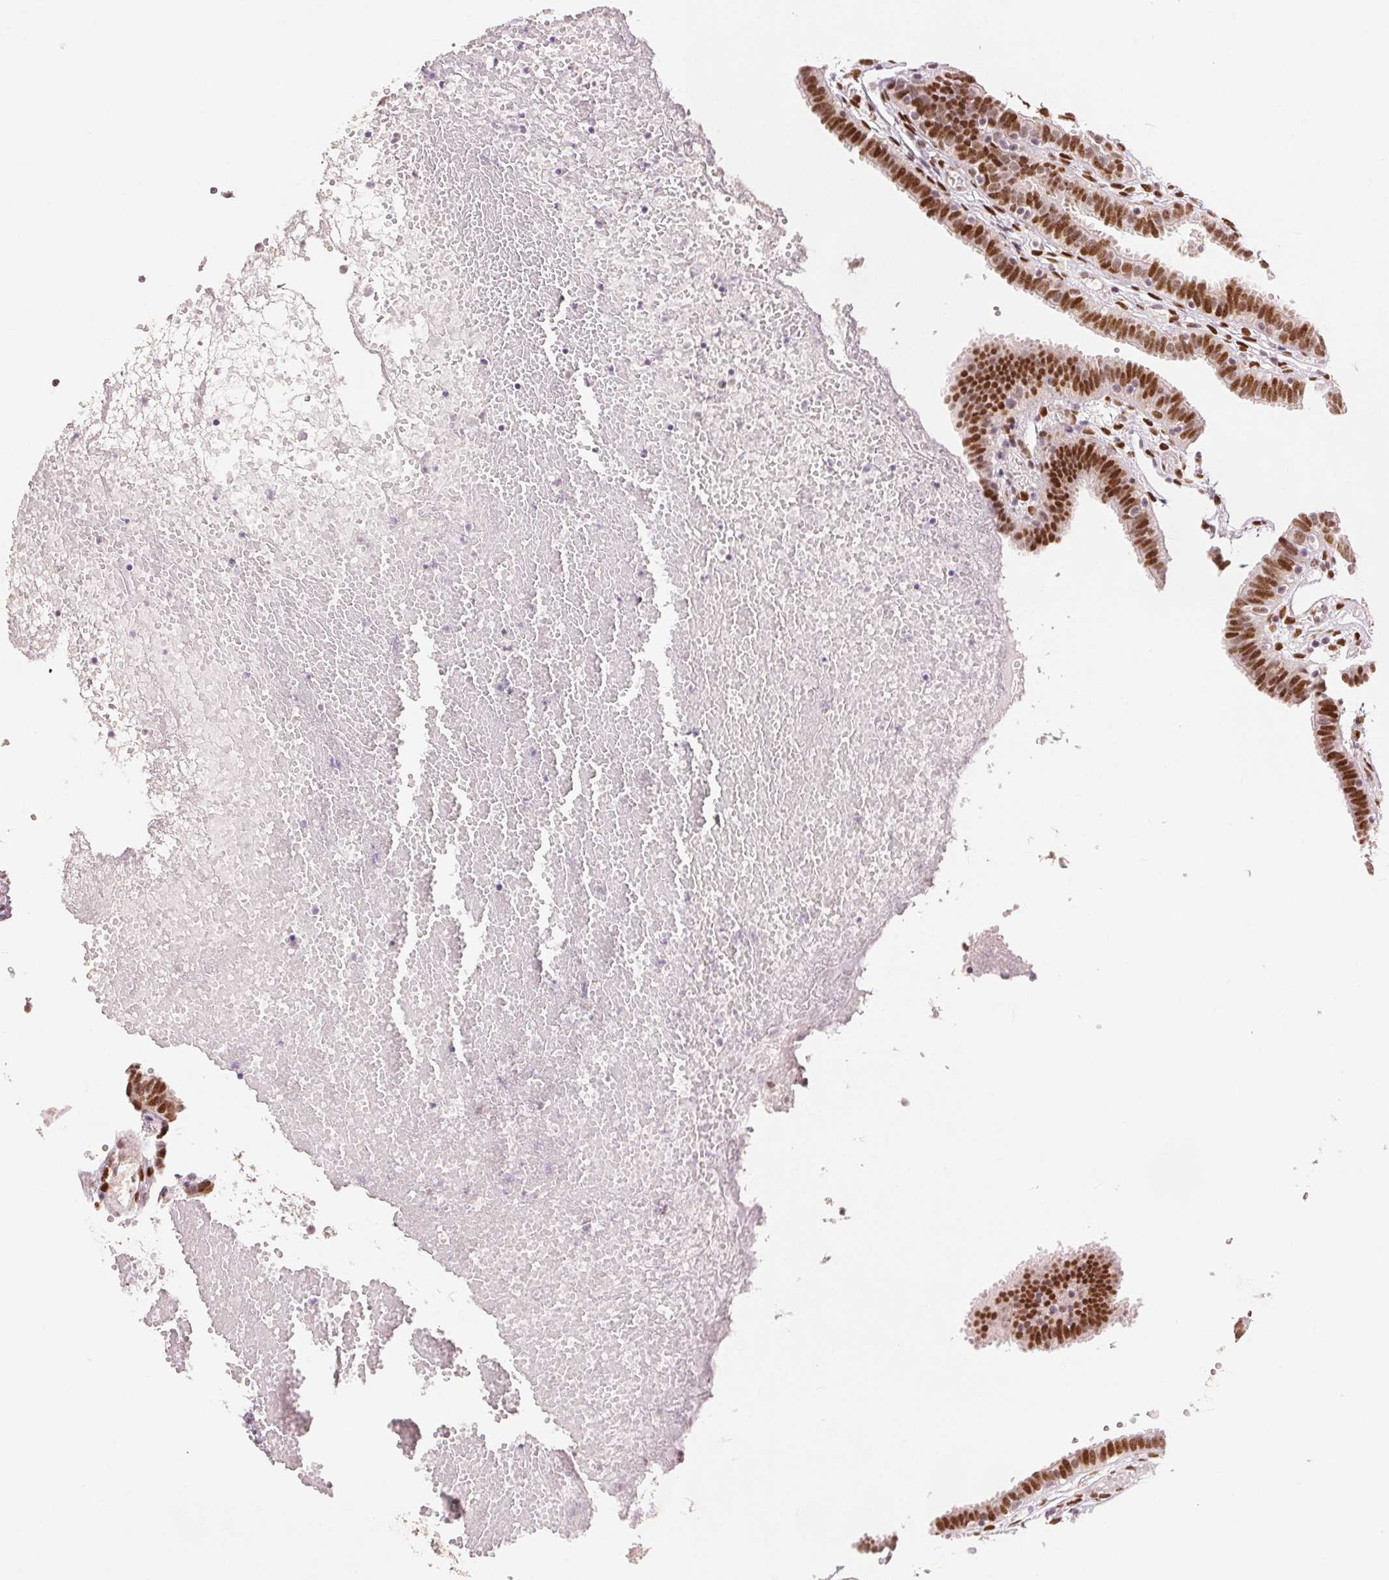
{"staining": {"intensity": "moderate", "quantity": ">75%", "location": "nuclear"}, "tissue": "fallopian tube", "cell_type": "Glandular cells", "image_type": "normal", "snomed": [{"axis": "morphology", "description": "Normal tissue, NOS"}, {"axis": "topography", "description": "Fallopian tube"}], "caption": "Brown immunohistochemical staining in unremarkable human fallopian tube exhibits moderate nuclear staining in about >75% of glandular cells.", "gene": "ZNF703", "patient": {"sex": "female", "age": 37}}